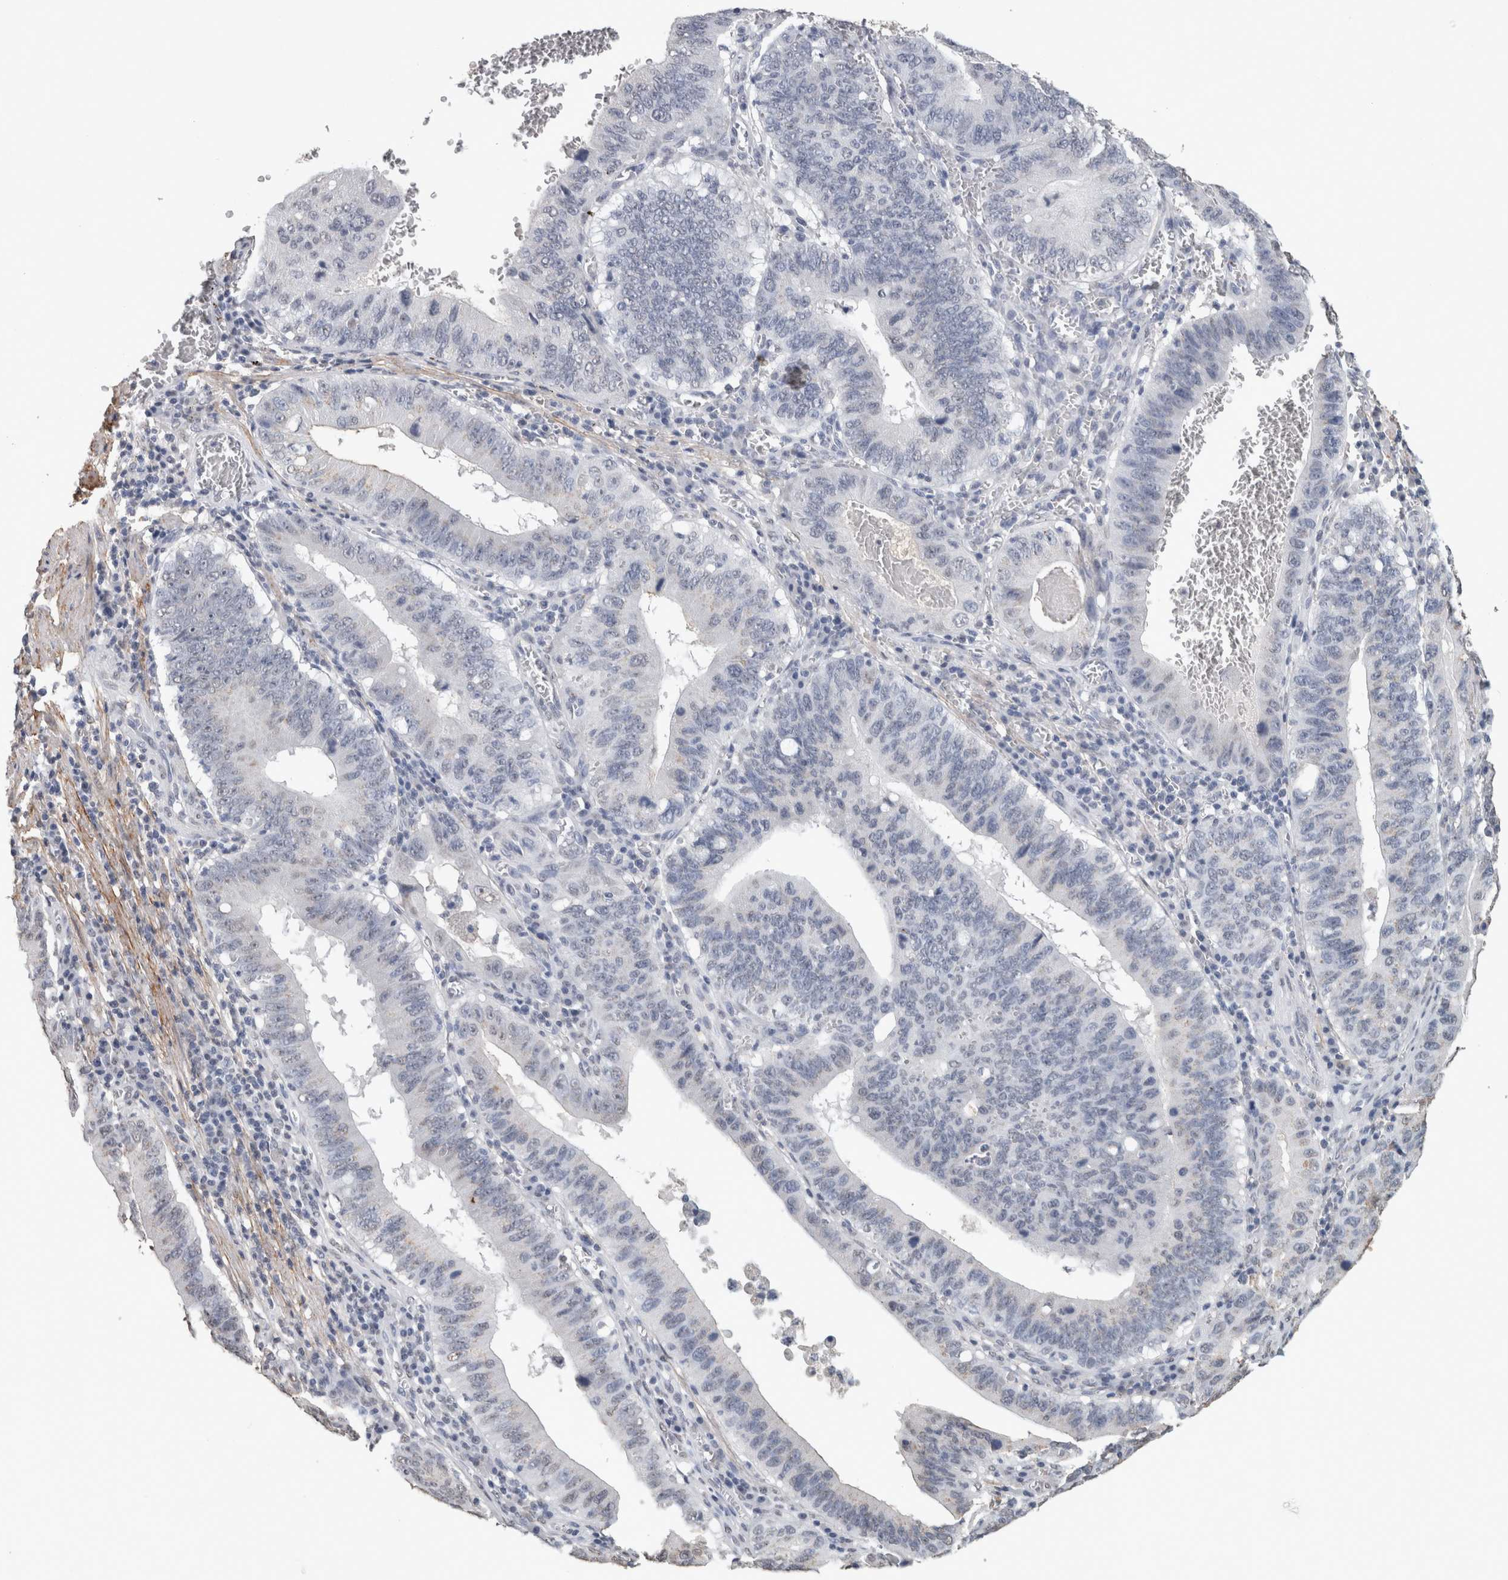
{"staining": {"intensity": "negative", "quantity": "none", "location": "none"}, "tissue": "stomach cancer", "cell_type": "Tumor cells", "image_type": "cancer", "snomed": [{"axis": "morphology", "description": "Adenocarcinoma, NOS"}, {"axis": "topography", "description": "Stomach"}, {"axis": "topography", "description": "Gastric cardia"}], "caption": "Immunohistochemistry of human stomach cancer shows no staining in tumor cells.", "gene": "LTBP1", "patient": {"sex": "male", "age": 59}}